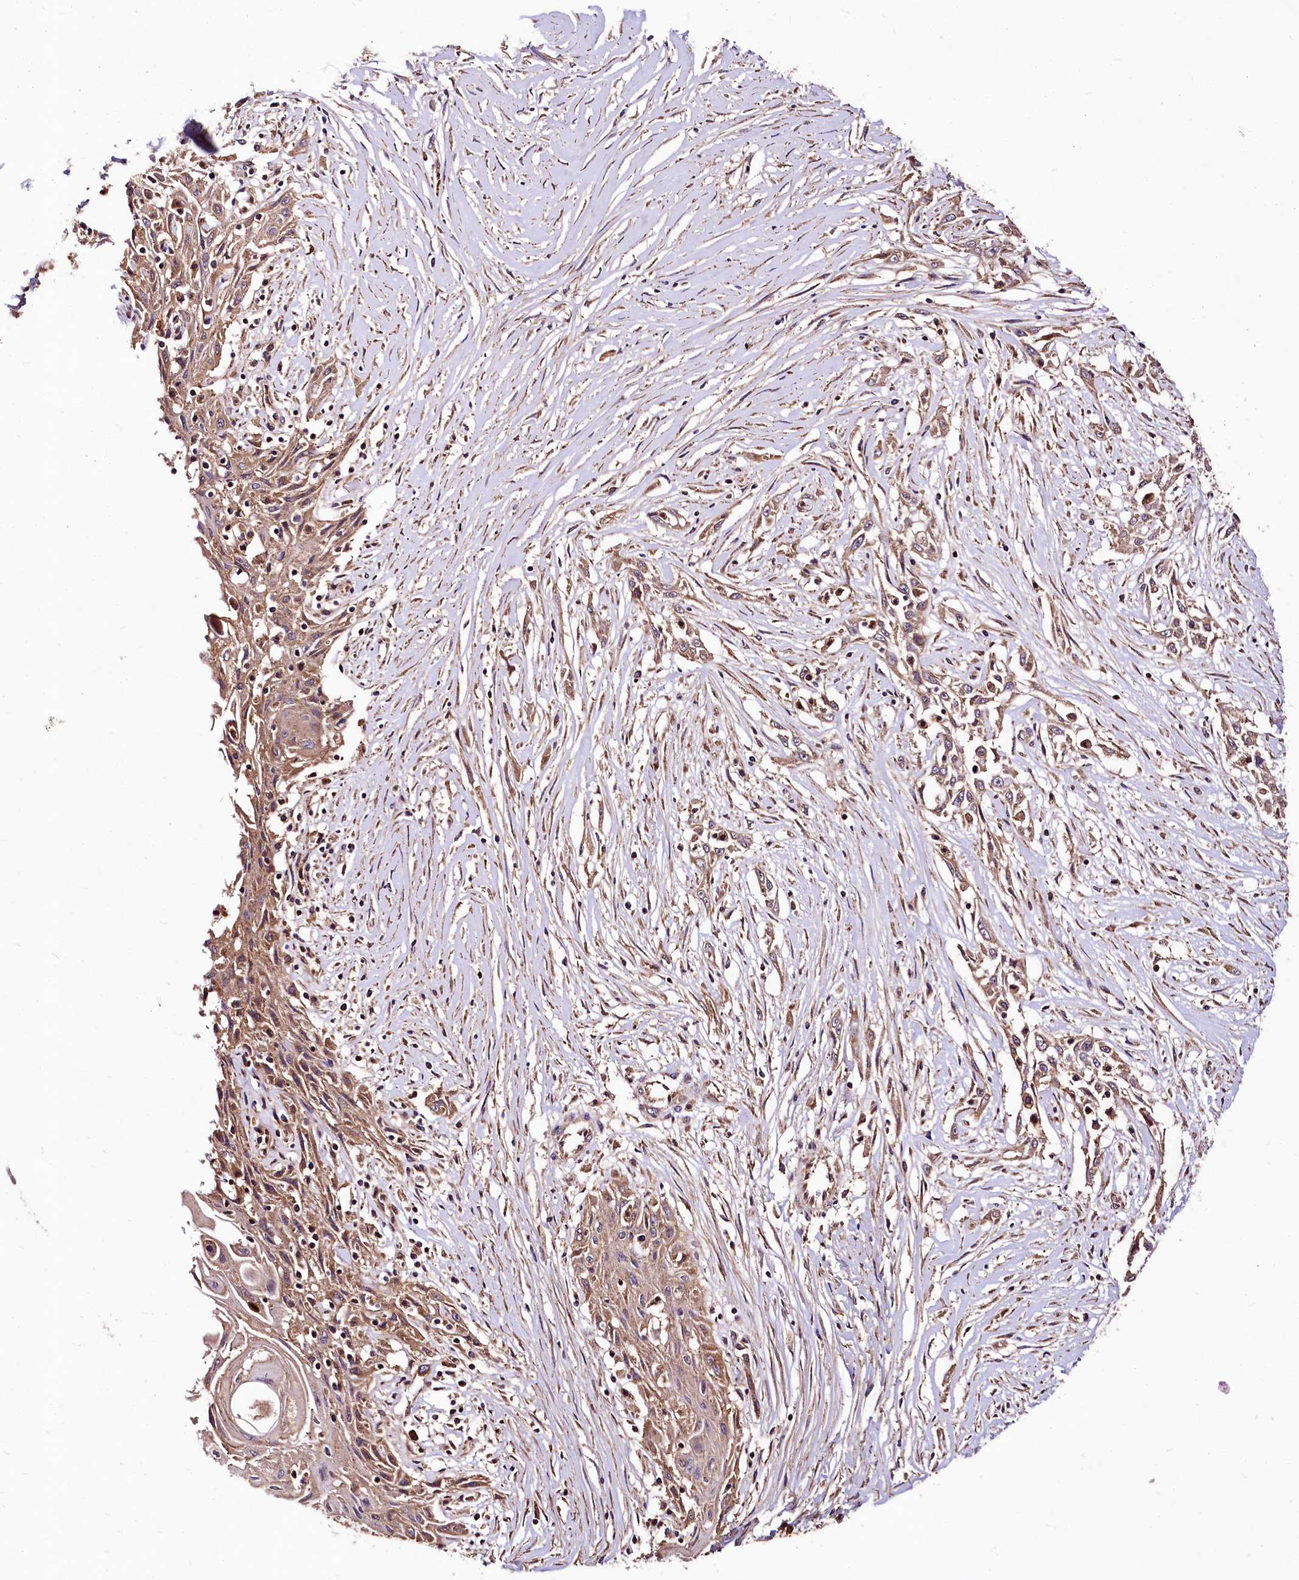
{"staining": {"intensity": "moderate", "quantity": ">75%", "location": "cytoplasmic/membranous"}, "tissue": "skin cancer", "cell_type": "Tumor cells", "image_type": "cancer", "snomed": [{"axis": "morphology", "description": "Squamous cell carcinoma, NOS"}, {"axis": "morphology", "description": "Squamous cell carcinoma, metastatic, NOS"}, {"axis": "topography", "description": "Skin"}, {"axis": "topography", "description": "Lymph node"}], "caption": "Tumor cells exhibit medium levels of moderate cytoplasmic/membranous positivity in about >75% of cells in human skin metastatic squamous cell carcinoma.", "gene": "LRSAM1", "patient": {"sex": "male", "age": 75}}